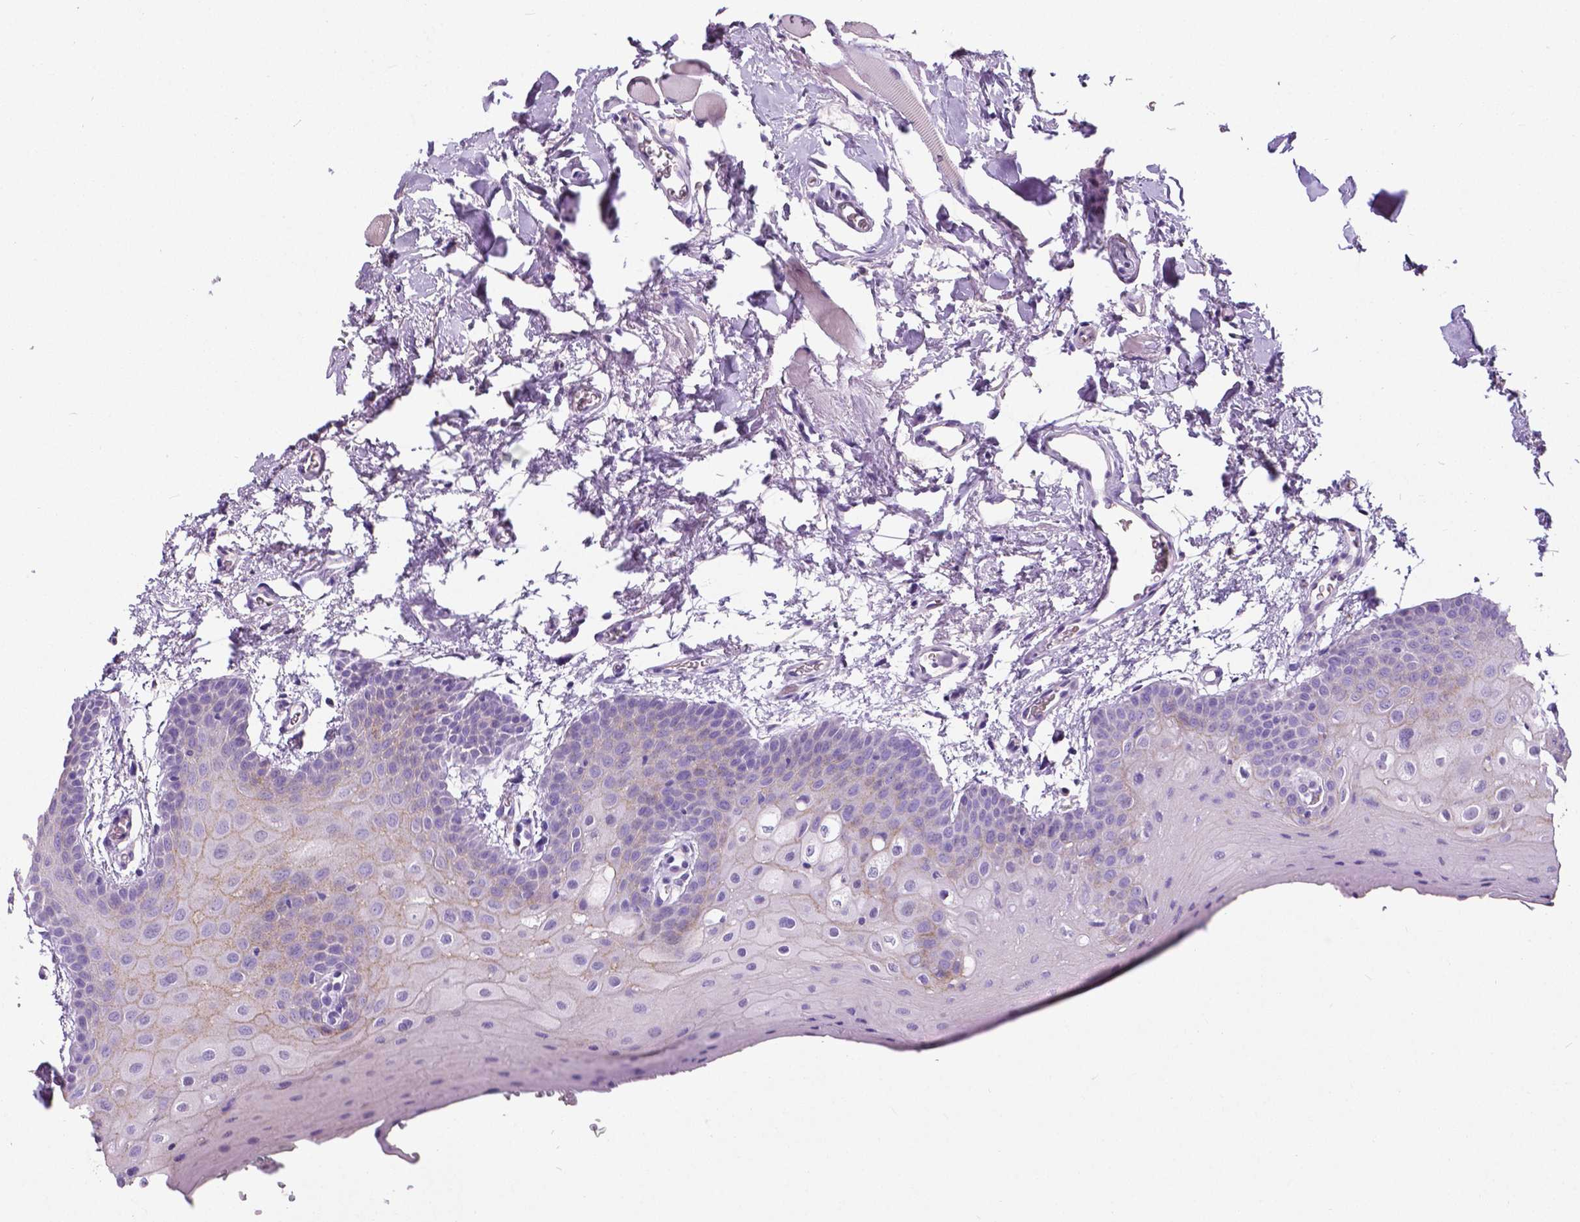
{"staining": {"intensity": "moderate", "quantity": "<25%", "location": "cytoplasmic/membranous"}, "tissue": "oral mucosa", "cell_type": "Squamous epithelial cells", "image_type": "normal", "snomed": [{"axis": "morphology", "description": "Normal tissue, NOS"}, {"axis": "morphology", "description": "Squamous cell carcinoma, NOS"}, {"axis": "topography", "description": "Oral tissue"}, {"axis": "topography", "description": "Head-Neck"}], "caption": "Protein positivity by immunohistochemistry reveals moderate cytoplasmic/membranous expression in about <25% of squamous epithelial cells in unremarkable oral mucosa.", "gene": "OCLN", "patient": {"sex": "female", "age": 50}}